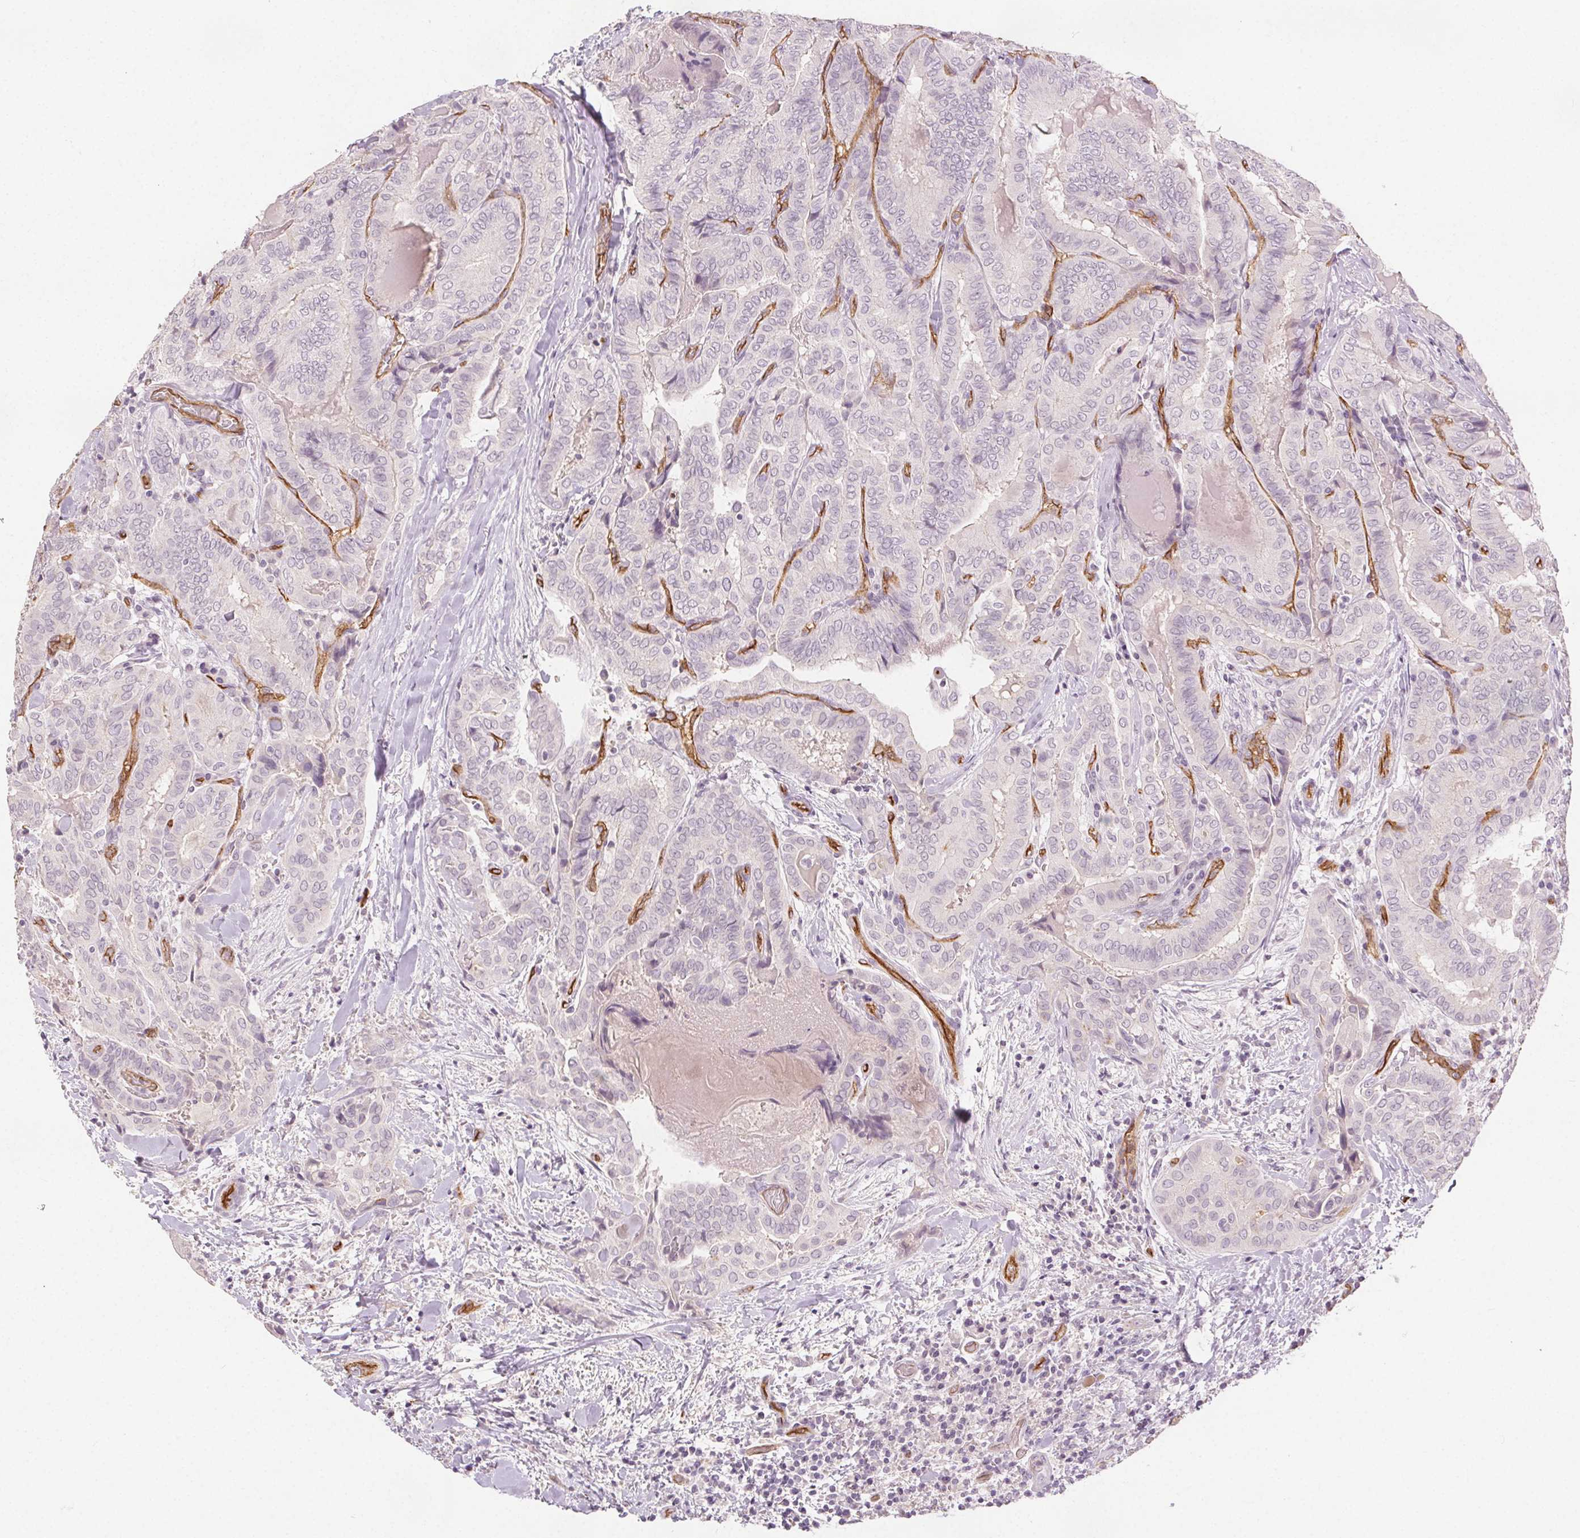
{"staining": {"intensity": "negative", "quantity": "none", "location": "none"}, "tissue": "thyroid cancer", "cell_type": "Tumor cells", "image_type": "cancer", "snomed": [{"axis": "morphology", "description": "Papillary adenocarcinoma, NOS"}, {"axis": "topography", "description": "Thyroid gland"}], "caption": "The histopathology image shows no staining of tumor cells in thyroid cancer (papillary adenocarcinoma).", "gene": "PODXL", "patient": {"sex": "female", "age": 61}}